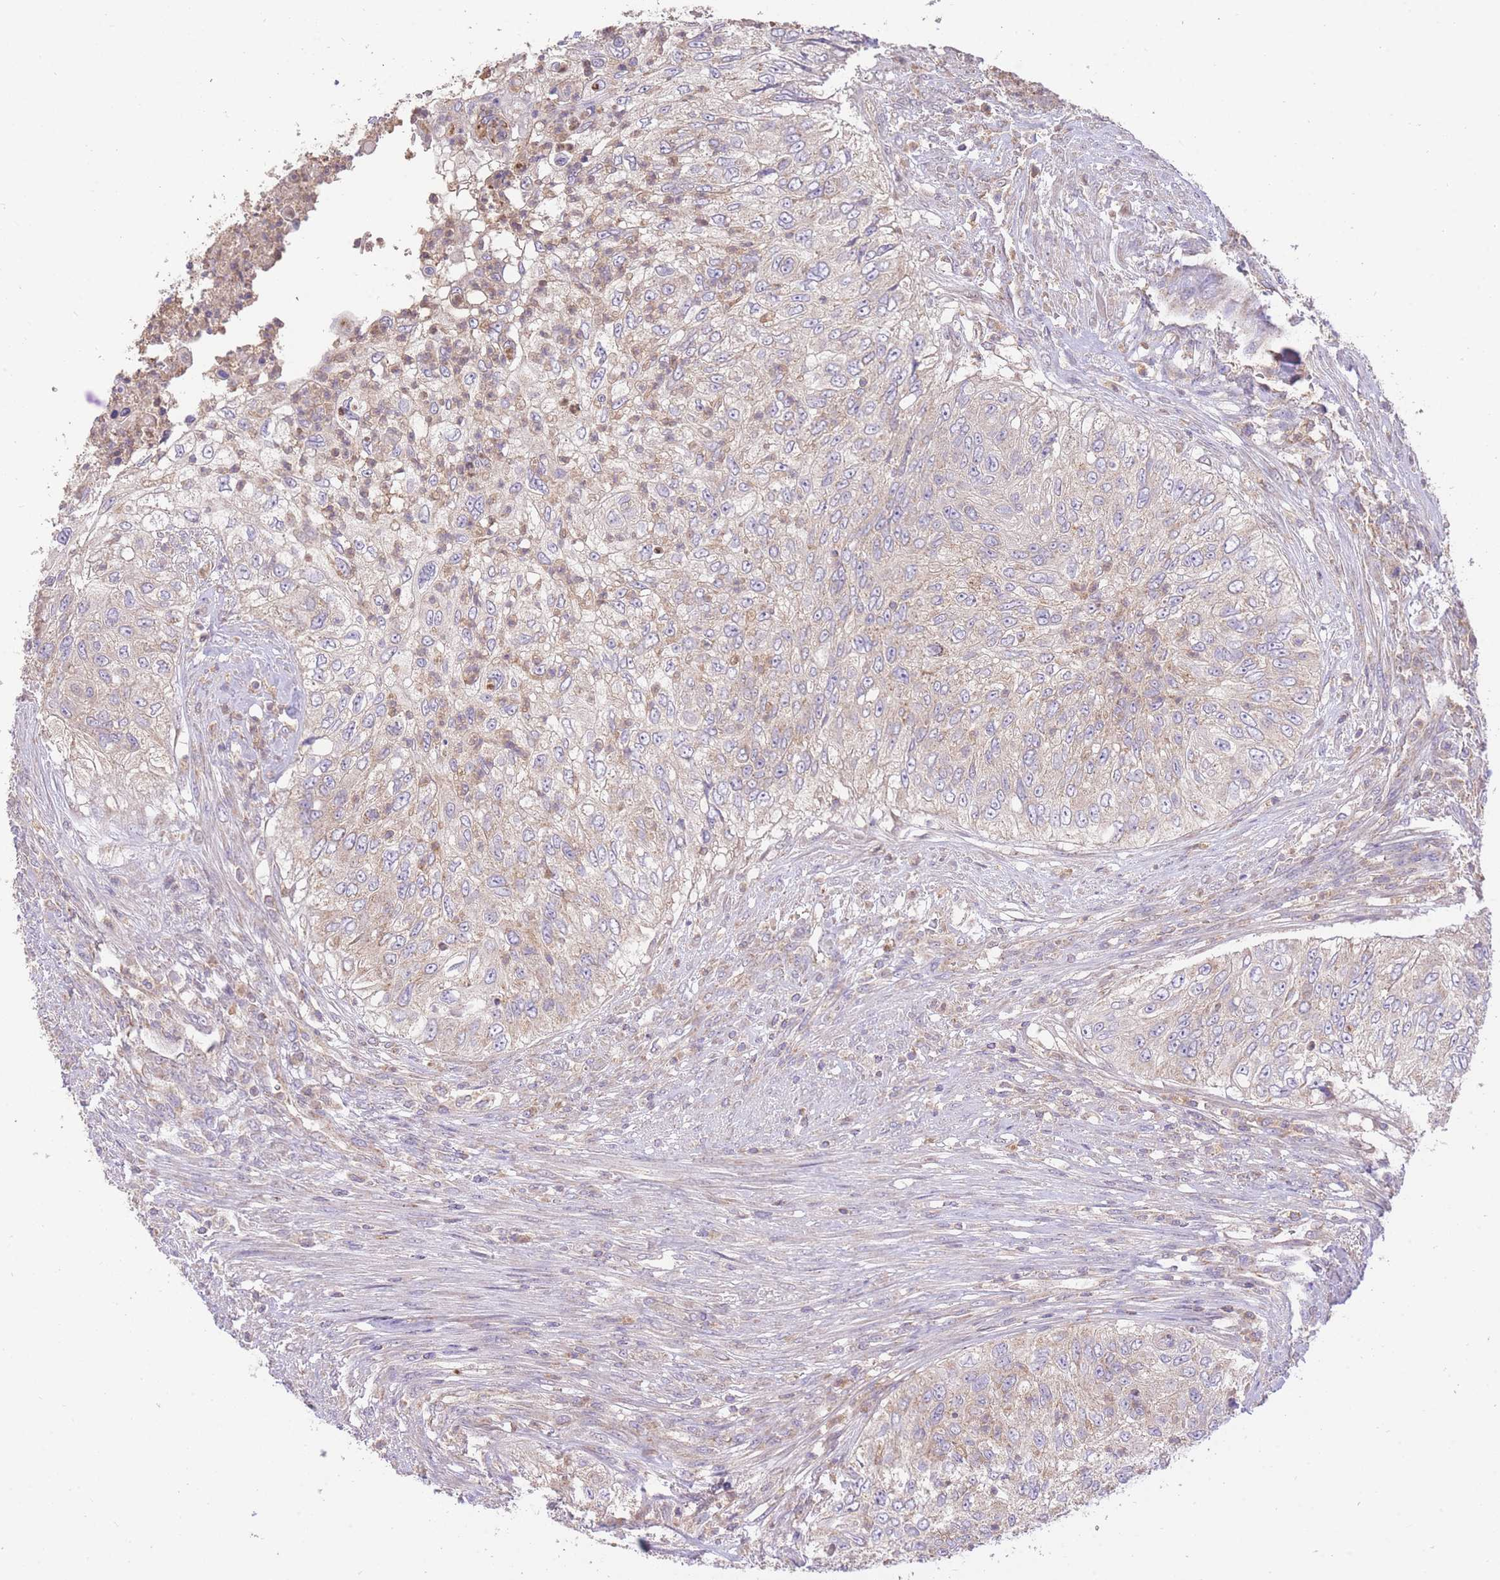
{"staining": {"intensity": "weak", "quantity": "25%-75%", "location": "cytoplasmic/membranous"}, "tissue": "urothelial cancer", "cell_type": "Tumor cells", "image_type": "cancer", "snomed": [{"axis": "morphology", "description": "Urothelial carcinoma, High grade"}, {"axis": "topography", "description": "Urinary bladder"}], "caption": "This is a histology image of immunohistochemistry (IHC) staining of urothelial cancer, which shows weak staining in the cytoplasmic/membranous of tumor cells.", "gene": "PREP", "patient": {"sex": "female", "age": 60}}